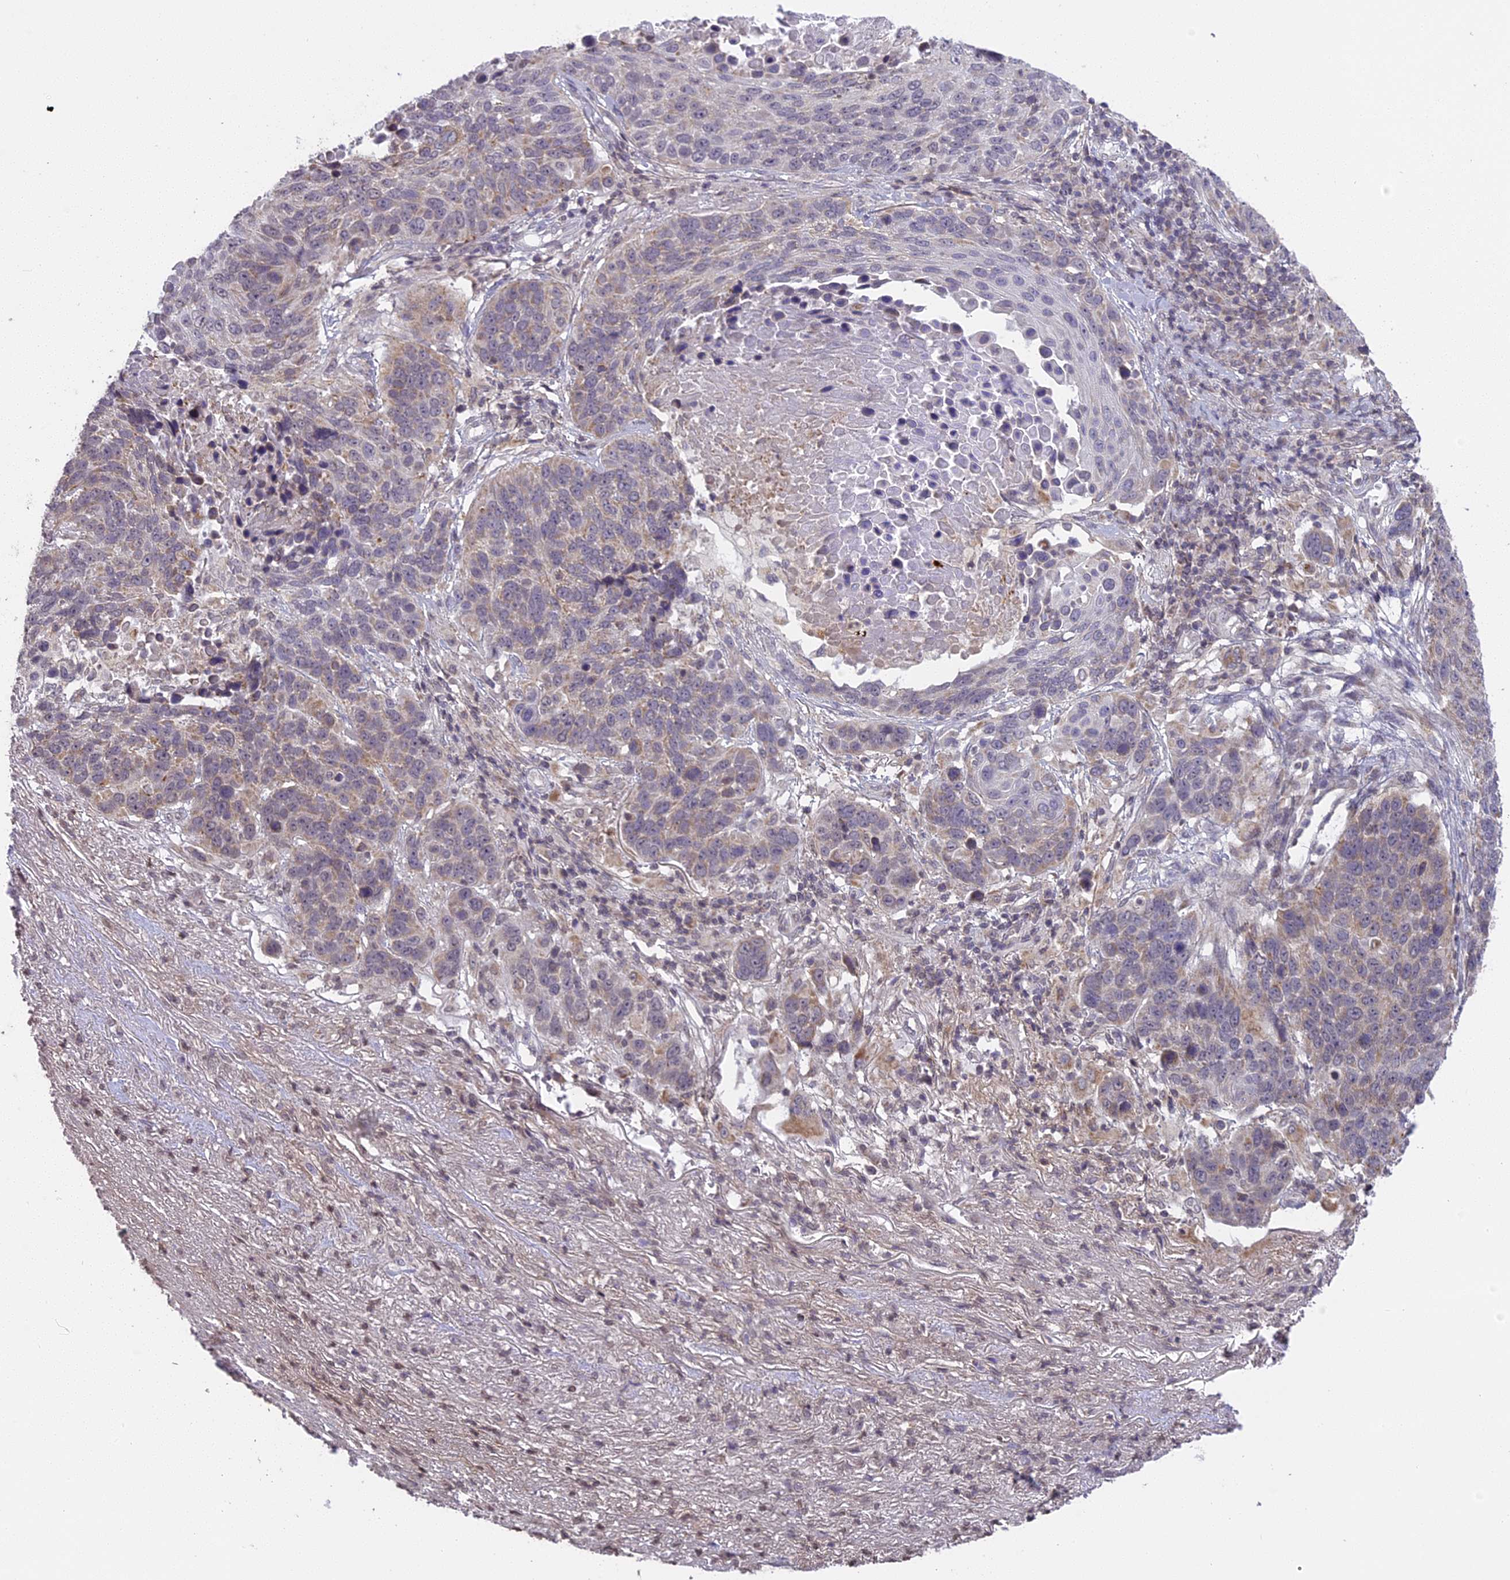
{"staining": {"intensity": "weak", "quantity": "25%-75%", "location": "cytoplasmic/membranous"}, "tissue": "lung cancer", "cell_type": "Tumor cells", "image_type": "cancer", "snomed": [{"axis": "morphology", "description": "Normal tissue, NOS"}, {"axis": "morphology", "description": "Squamous cell carcinoma, NOS"}, {"axis": "topography", "description": "Lymph node"}, {"axis": "topography", "description": "Lung"}], "caption": "The photomicrograph reveals immunohistochemical staining of lung cancer. There is weak cytoplasmic/membranous expression is seen in approximately 25%-75% of tumor cells.", "gene": "ERG28", "patient": {"sex": "male", "age": 66}}